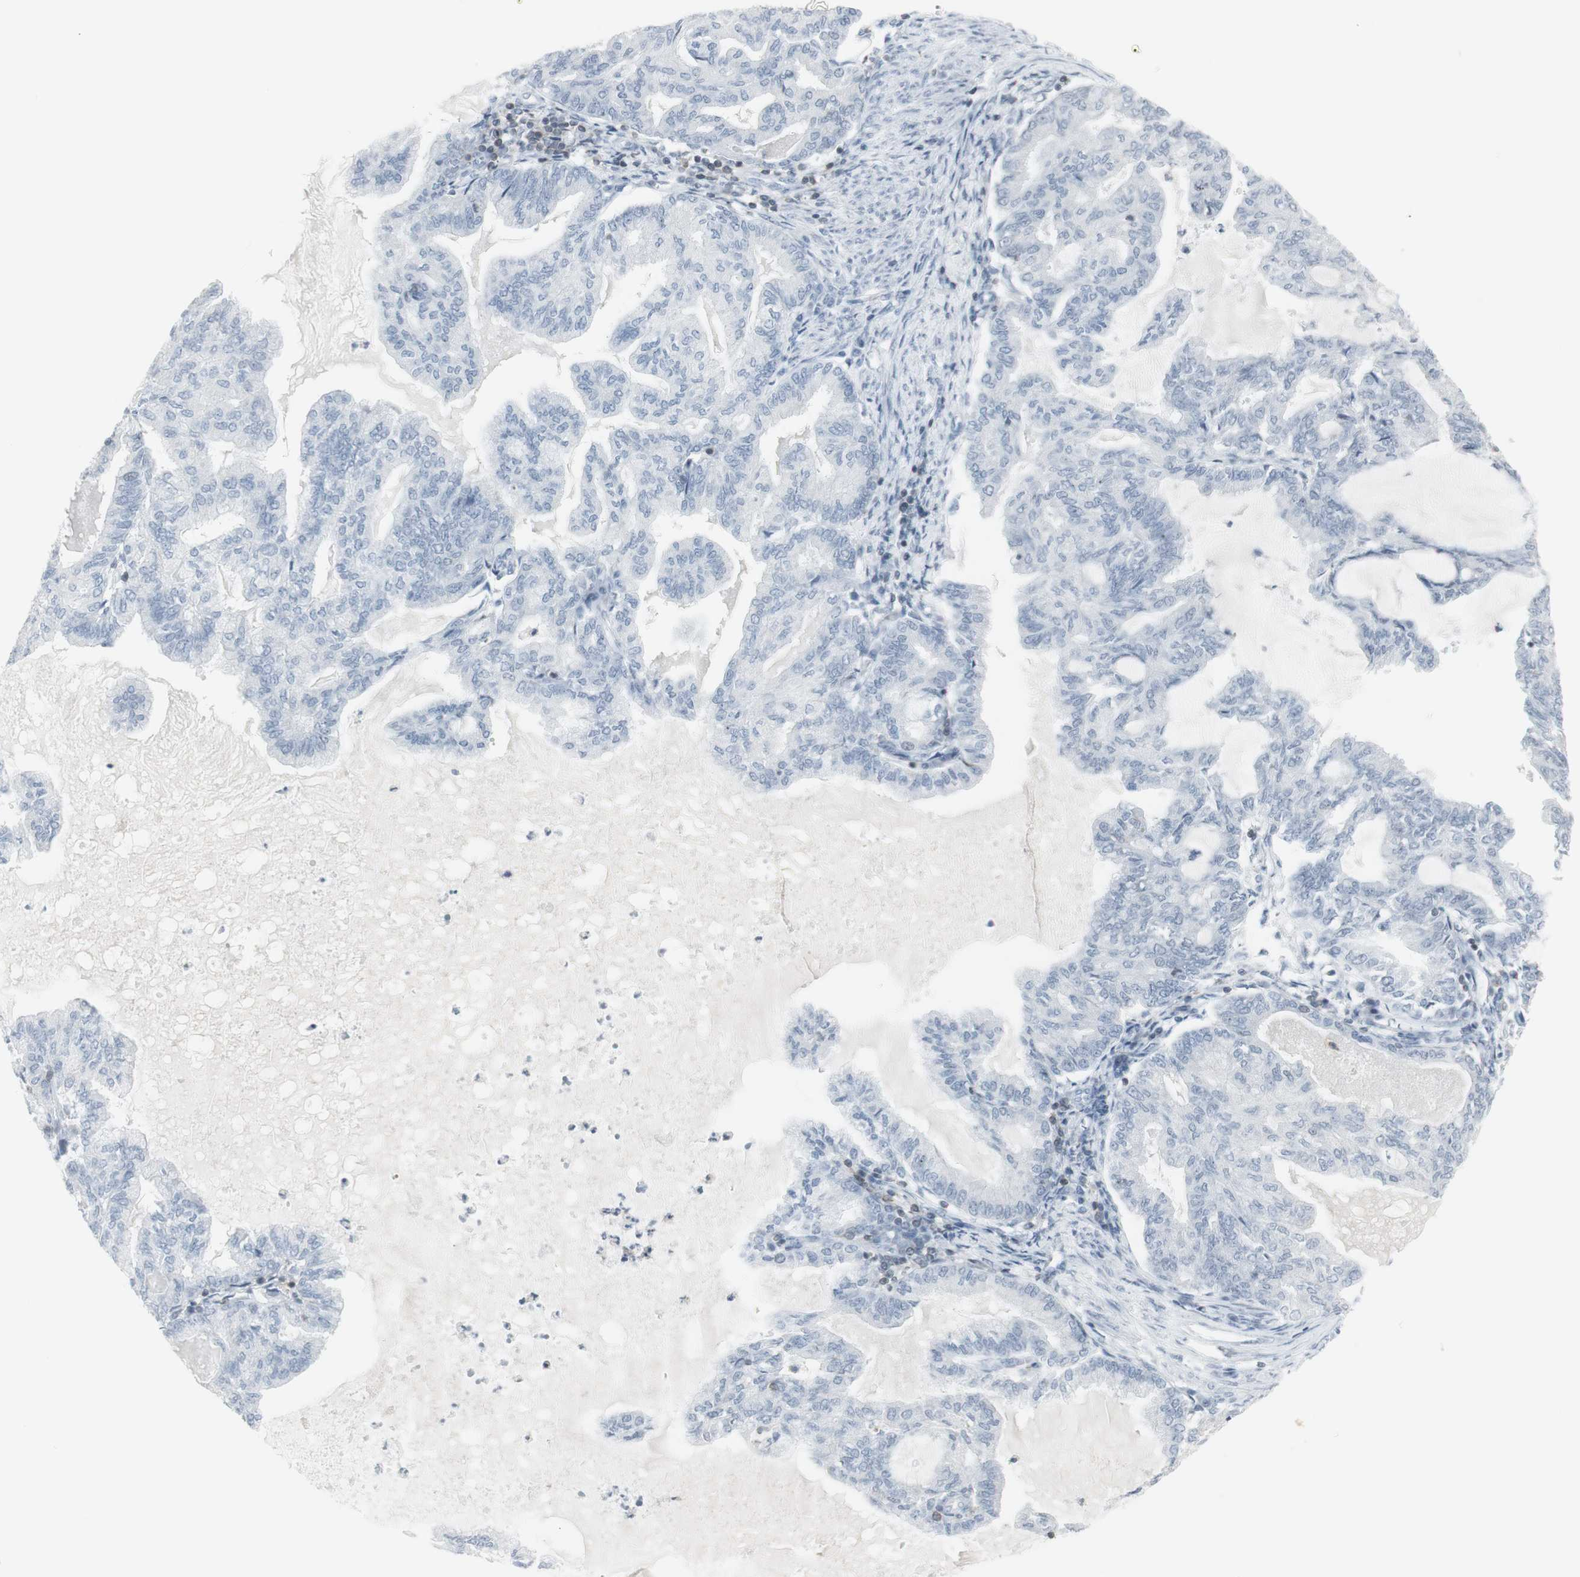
{"staining": {"intensity": "negative", "quantity": "none", "location": "none"}, "tissue": "endometrial cancer", "cell_type": "Tumor cells", "image_type": "cancer", "snomed": [{"axis": "morphology", "description": "Adenocarcinoma, NOS"}, {"axis": "topography", "description": "Endometrium"}], "caption": "An immunohistochemistry (IHC) image of endometrial cancer (adenocarcinoma) is shown. There is no staining in tumor cells of endometrial cancer (adenocarcinoma).", "gene": "NRG1", "patient": {"sex": "female", "age": 86}}